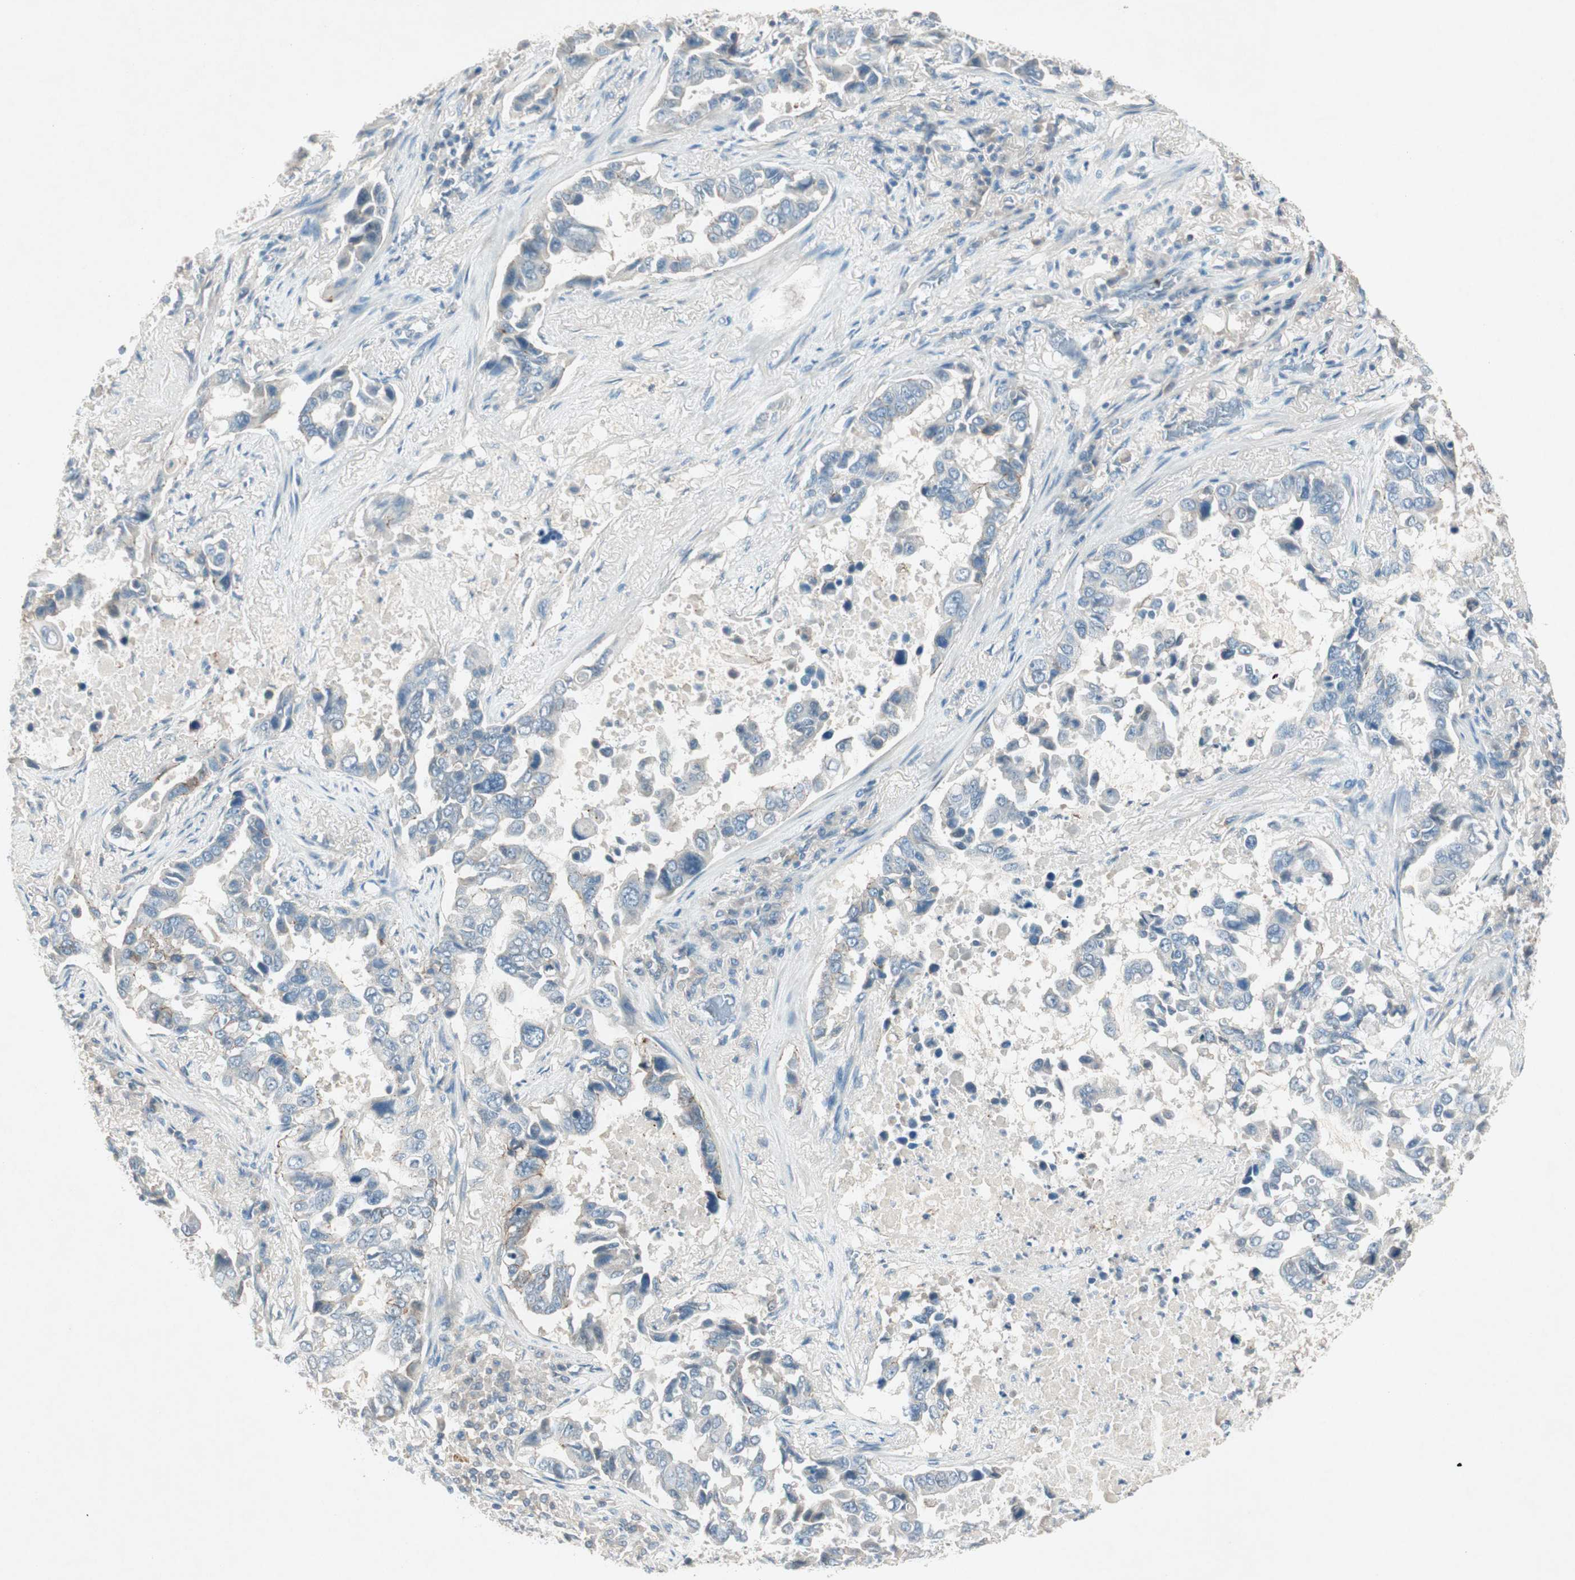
{"staining": {"intensity": "weak", "quantity": "<25%", "location": "cytoplasmic/membranous"}, "tissue": "lung cancer", "cell_type": "Tumor cells", "image_type": "cancer", "snomed": [{"axis": "morphology", "description": "Adenocarcinoma, NOS"}, {"axis": "topography", "description": "Lung"}], "caption": "Lung cancer stained for a protein using immunohistochemistry (IHC) exhibits no expression tumor cells.", "gene": "NKAIN1", "patient": {"sex": "male", "age": 64}}